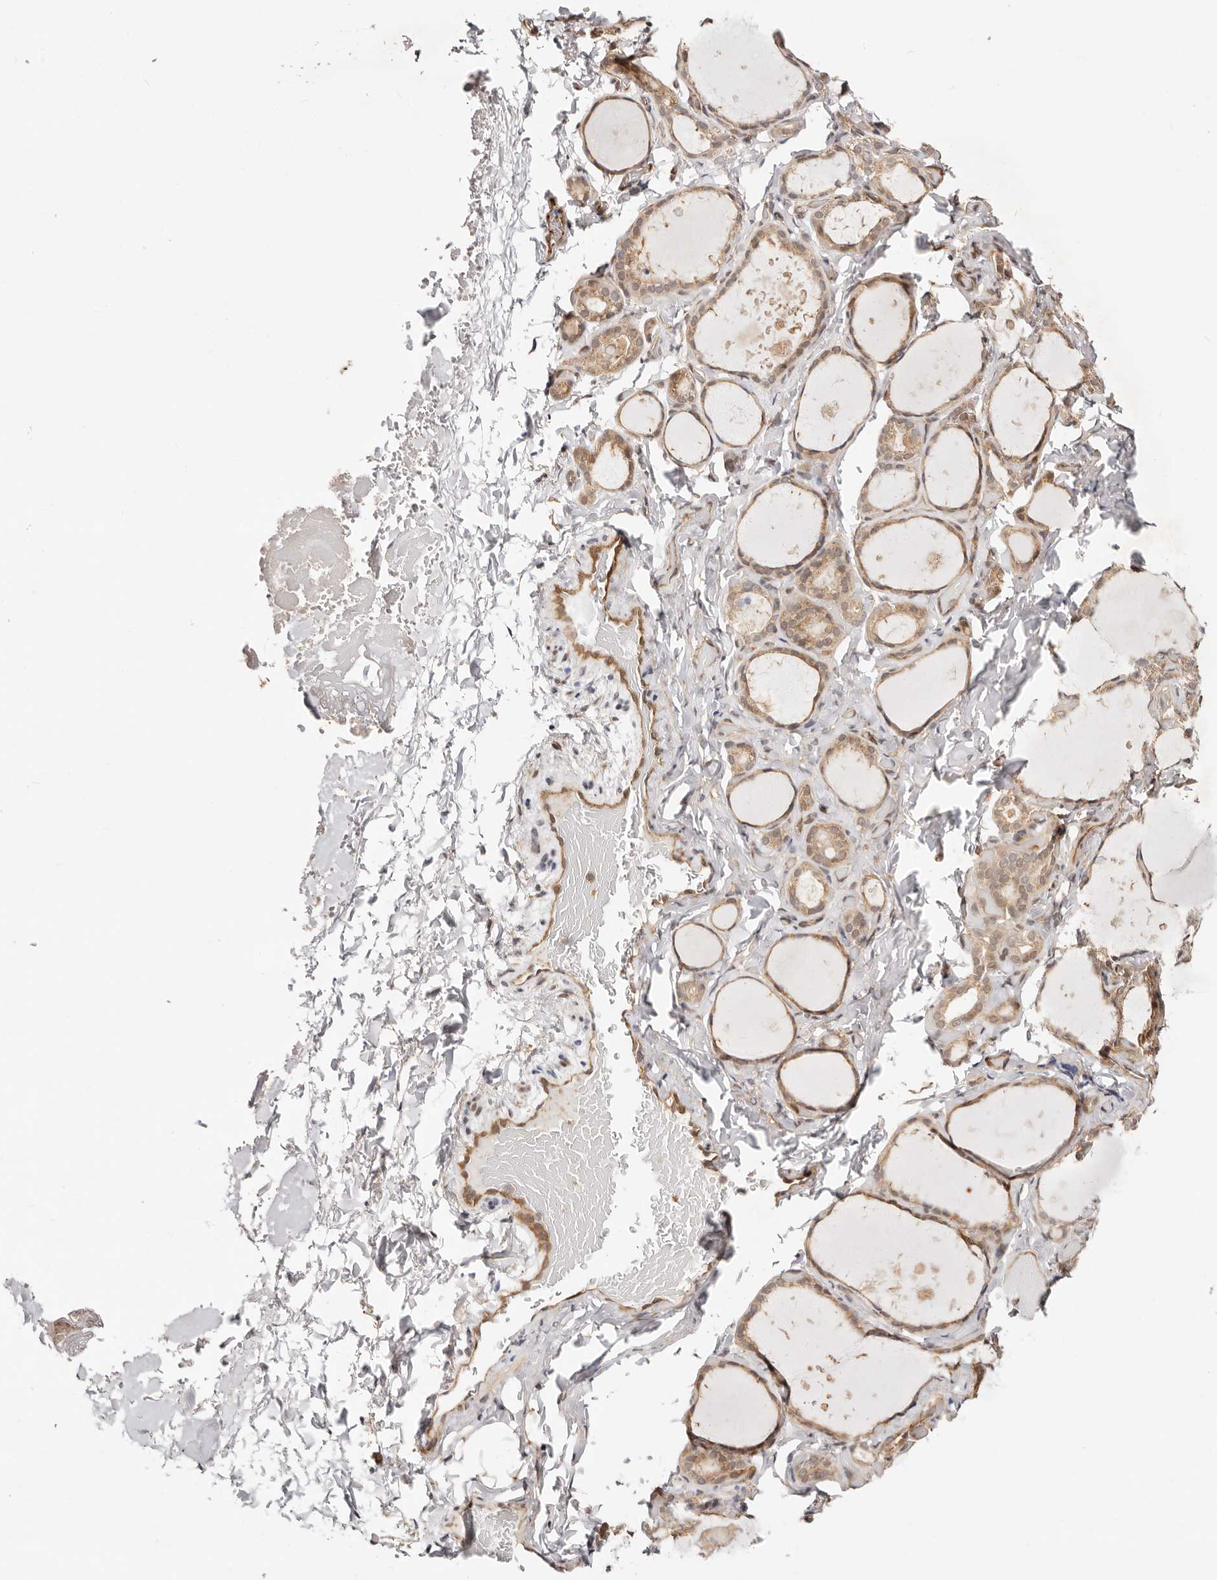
{"staining": {"intensity": "moderate", "quantity": ">75%", "location": "cytoplasmic/membranous,nuclear"}, "tissue": "thyroid gland", "cell_type": "Glandular cells", "image_type": "normal", "snomed": [{"axis": "morphology", "description": "Normal tissue, NOS"}, {"axis": "topography", "description": "Thyroid gland"}], "caption": "Immunohistochemistry micrograph of unremarkable thyroid gland stained for a protein (brown), which demonstrates medium levels of moderate cytoplasmic/membranous,nuclear positivity in approximately >75% of glandular cells.", "gene": "STAT5A", "patient": {"sex": "female", "age": 44}}